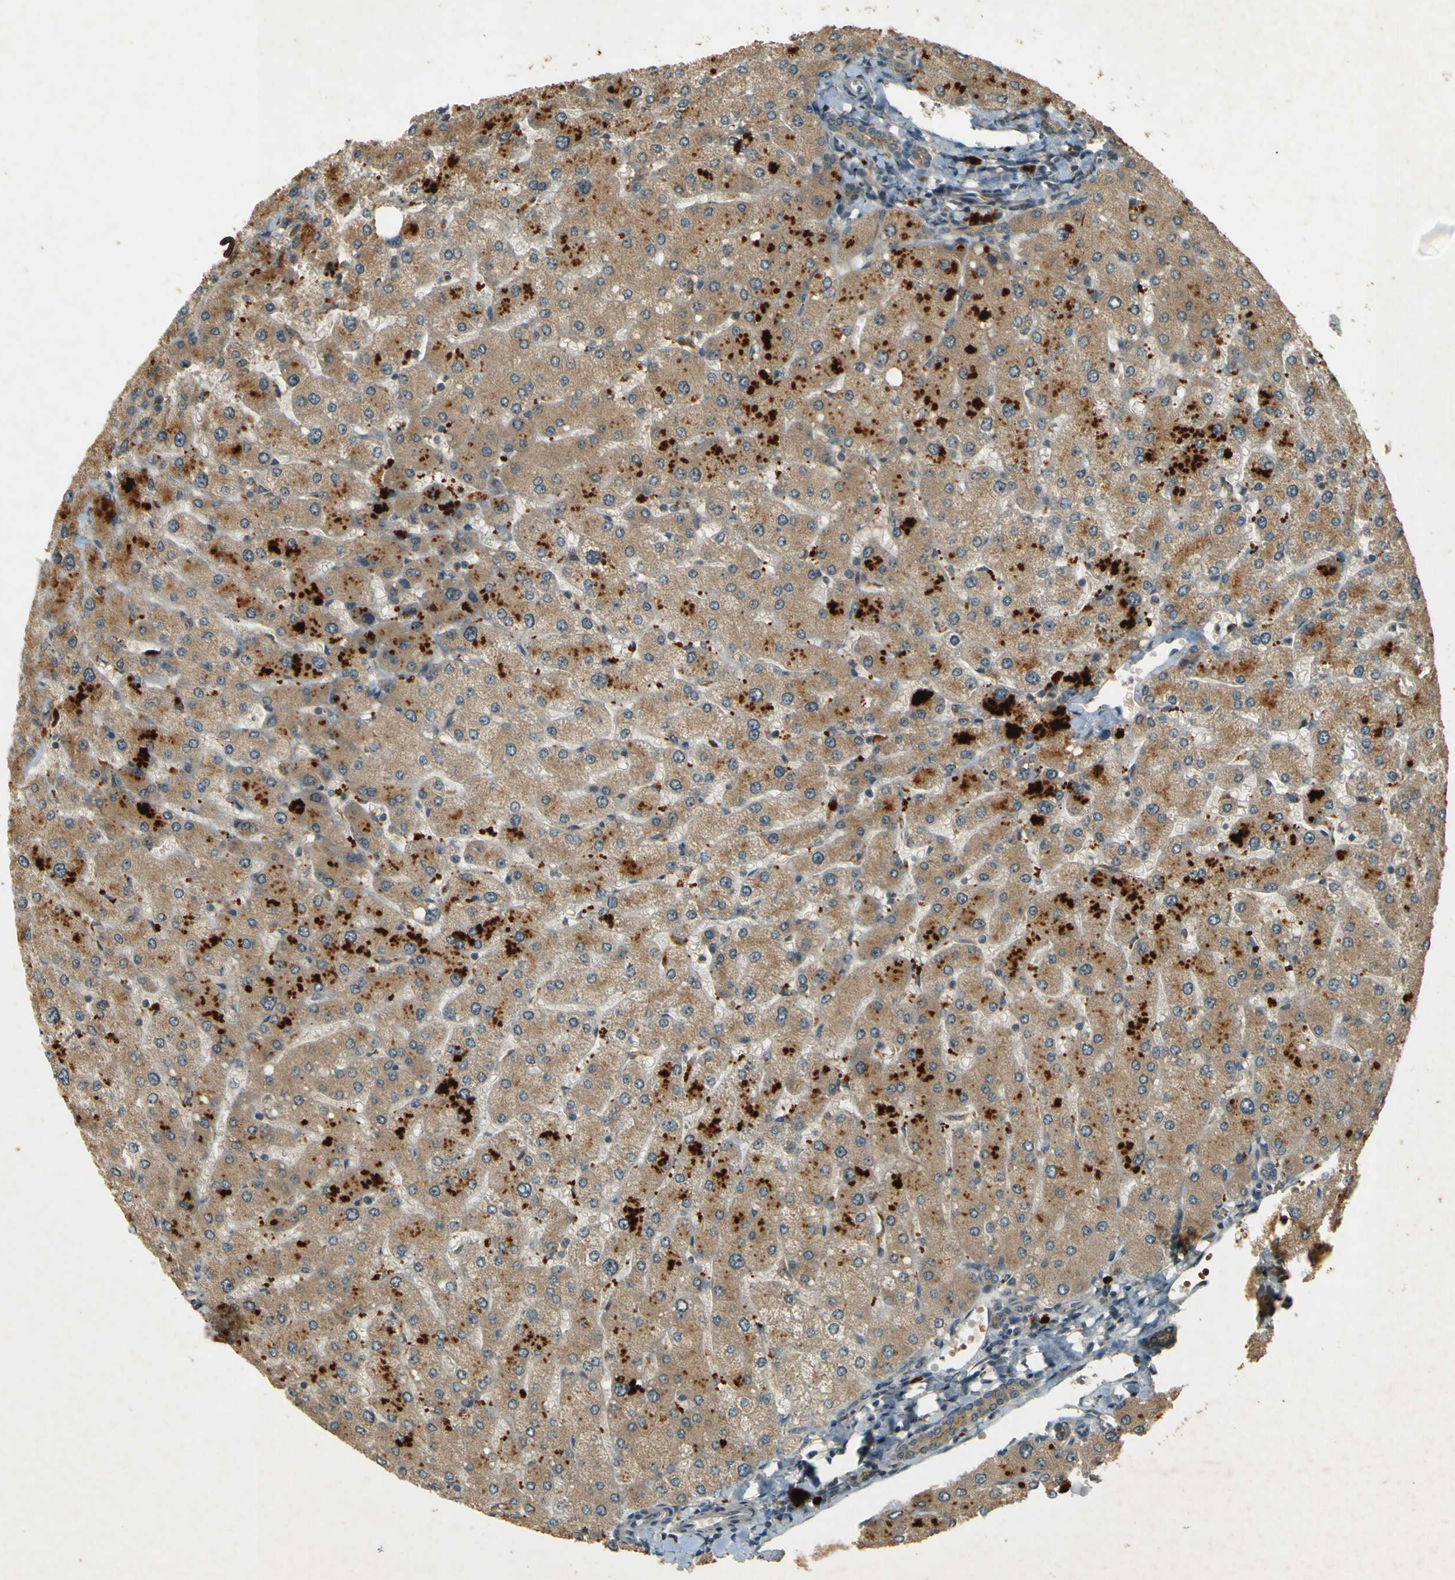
{"staining": {"intensity": "weak", "quantity": ">75%", "location": "cytoplasmic/membranous"}, "tissue": "liver", "cell_type": "Cholangiocytes", "image_type": "normal", "snomed": [{"axis": "morphology", "description": "Normal tissue, NOS"}, {"axis": "topography", "description": "Liver"}], "caption": "Protein expression by IHC demonstrates weak cytoplasmic/membranous staining in about >75% of cholangiocytes in benign liver.", "gene": "MPDZ", "patient": {"sex": "male", "age": 55}}